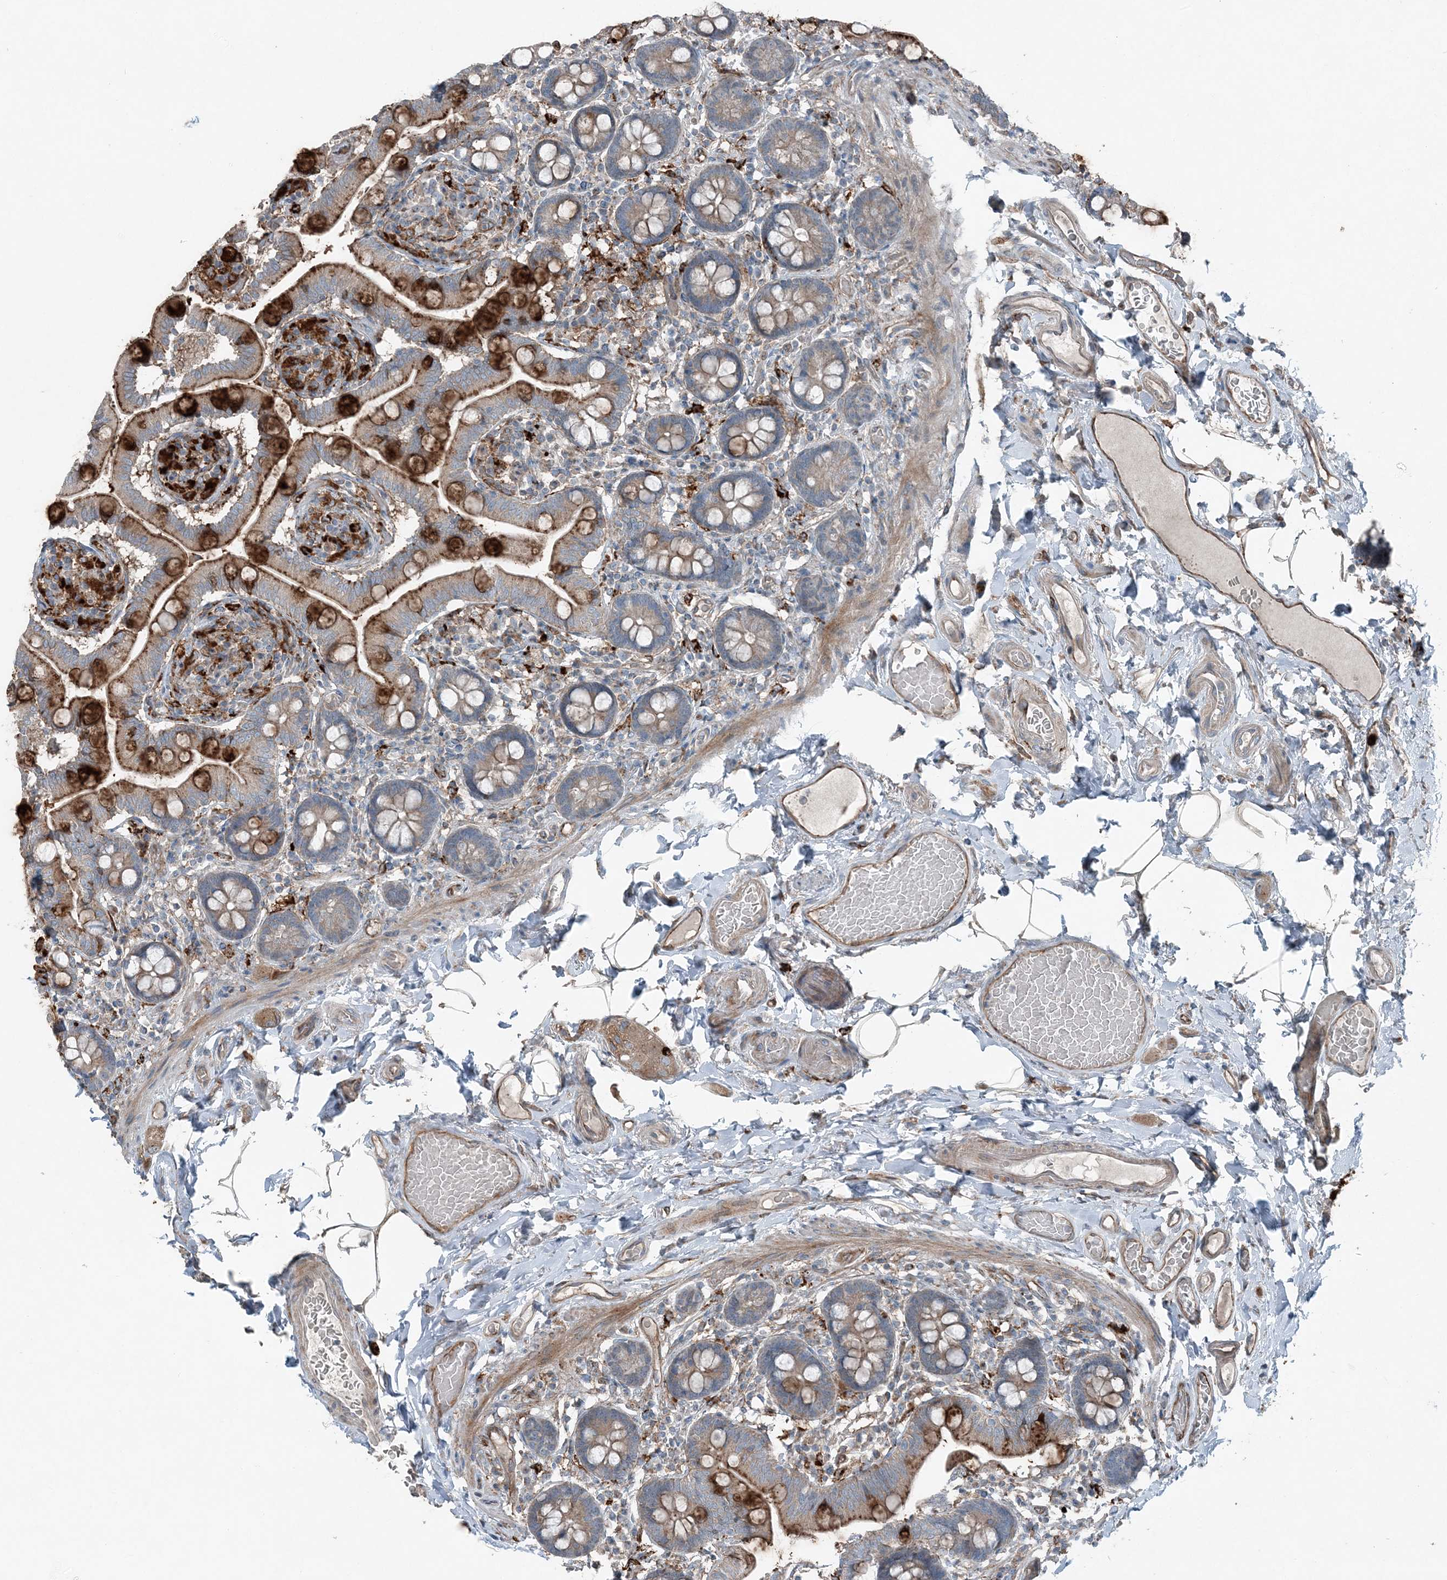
{"staining": {"intensity": "strong", "quantity": "25%-75%", "location": "cytoplasmic/membranous"}, "tissue": "small intestine", "cell_type": "Glandular cells", "image_type": "normal", "snomed": [{"axis": "morphology", "description": "Normal tissue, NOS"}, {"axis": "topography", "description": "Small intestine"}], "caption": "Glandular cells demonstrate strong cytoplasmic/membranous positivity in approximately 25%-75% of cells in unremarkable small intestine.", "gene": "KY", "patient": {"sex": "female", "age": 64}}